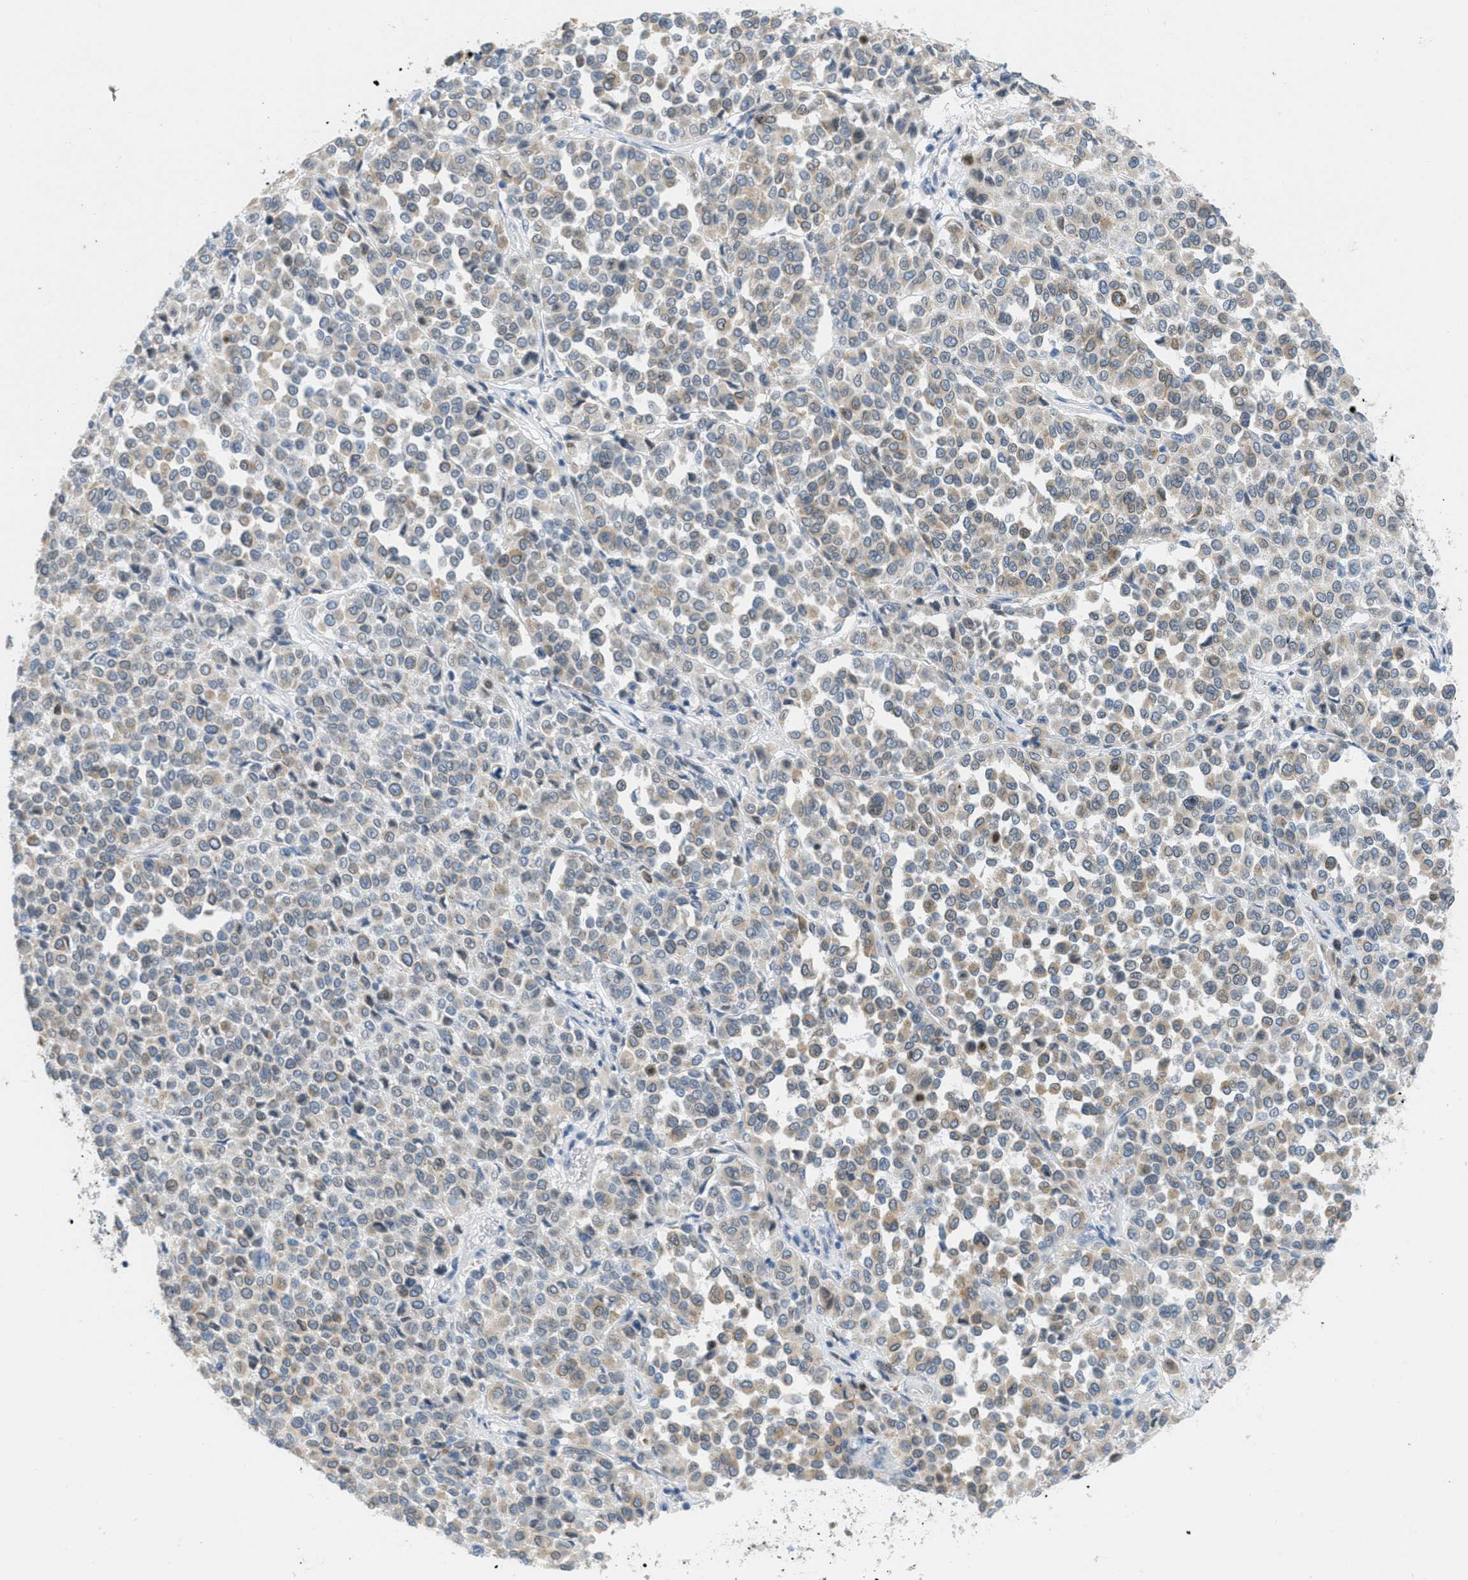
{"staining": {"intensity": "weak", "quantity": "<25%", "location": "cytoplasmic/membranous"}, "tissue": "melanoma", "cell_type": "Tumor cells", "image_type": "cancer", "snomed": [{"axis": "morphology", "description": "Malignant melanoma, Metastatic site"}, {"axis": "topography", "description": "Pancreas"}], "caption": "Melanoma was stained to show a protein in brown. There is no significant expression in tumor cells.", "gene": "TEX264", "patient": {"sex": "female", "age": 30}}